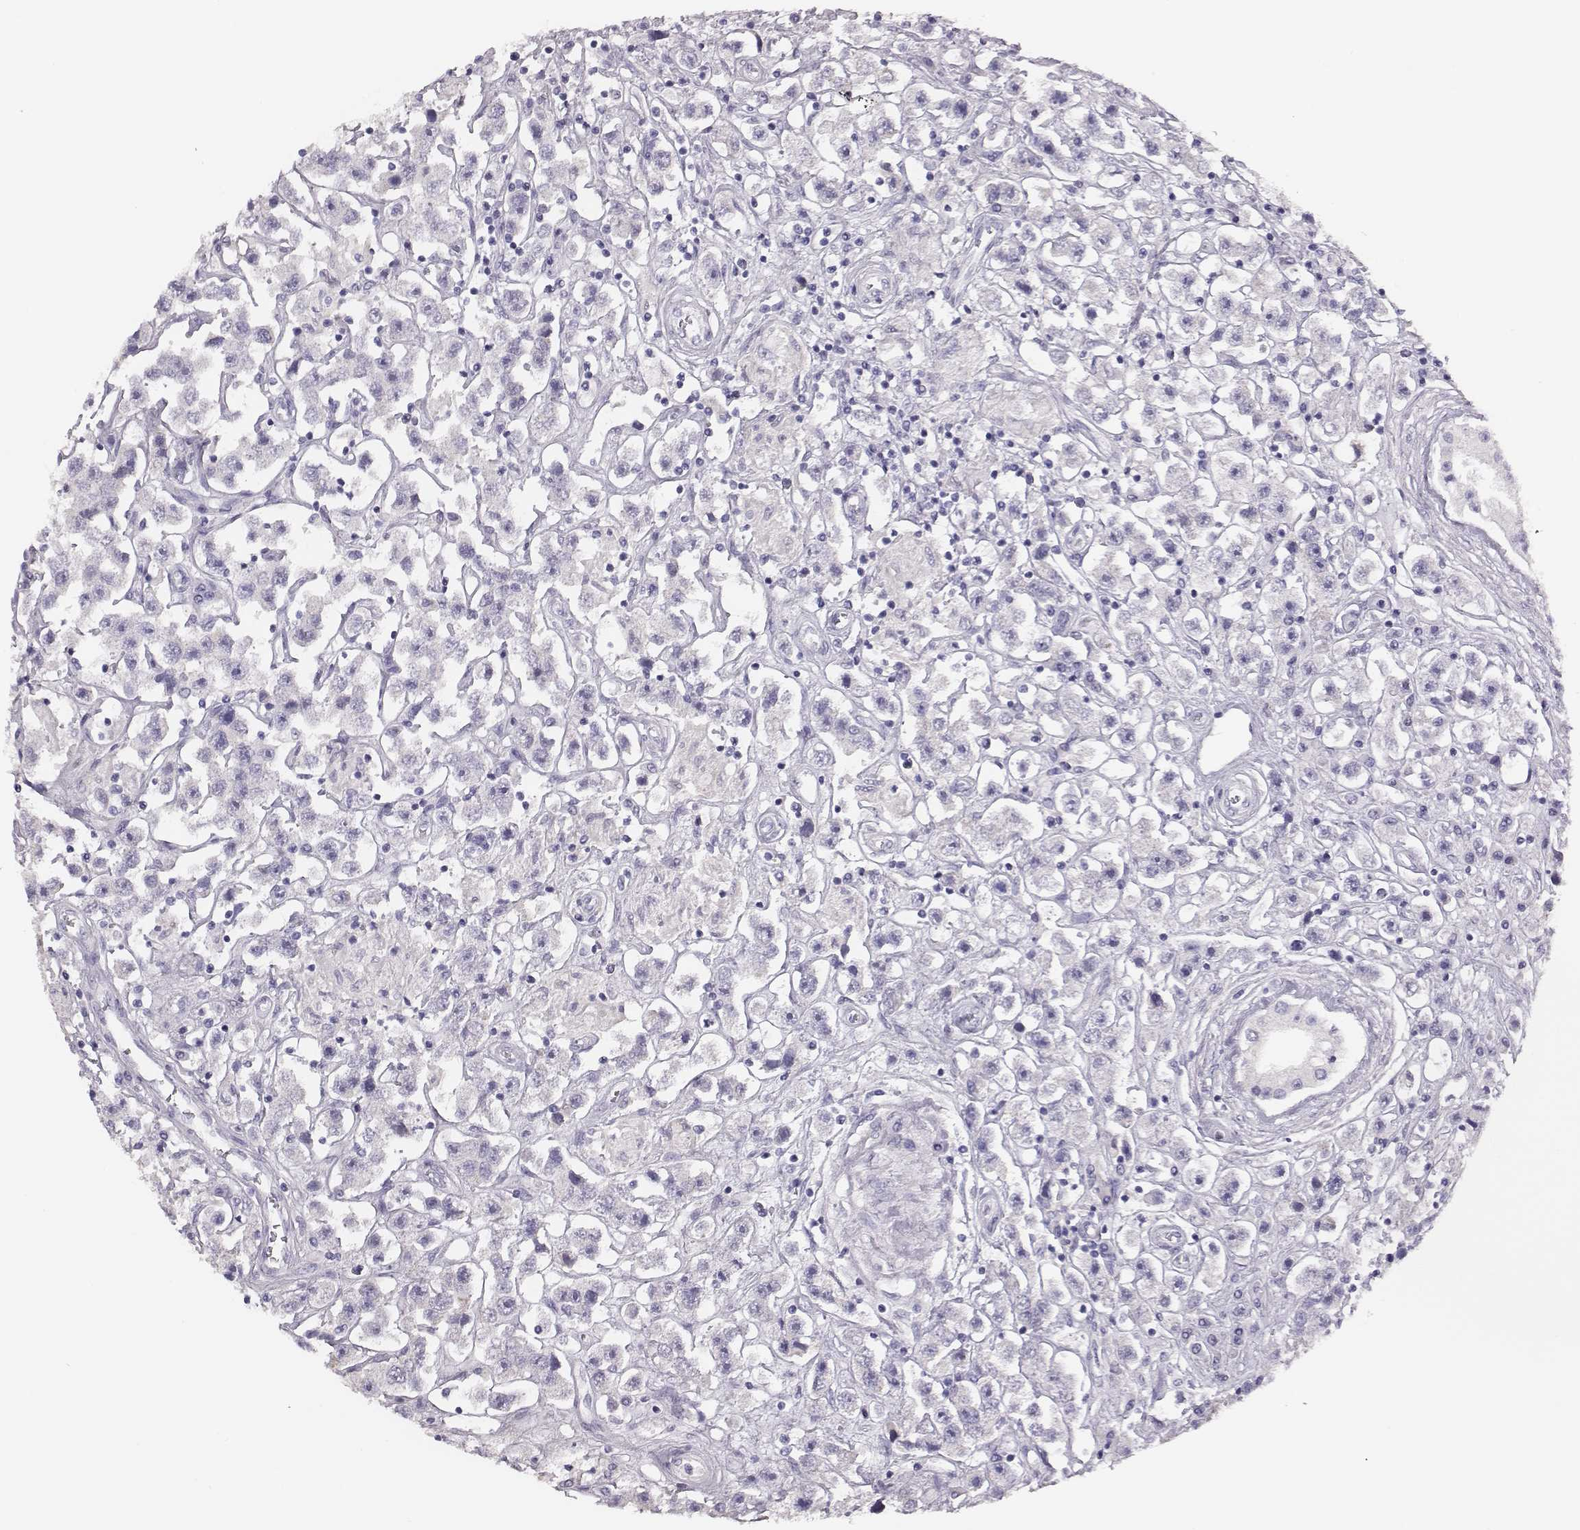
{"staining": {"intensity": "negative", "quantity": "none", "location": "none"}, "tissue": "testis cancer", "cell_type": "Tumor cells", "image_type": "cancer", "snomed": [{"axis": "morphology", "description": "Seminoma, NOS"}, {"axis": "topography", "description": "Testis"}], "caption": "Tumor cells show no significant positivity in testis cancer (seminoma).", "gene": "GUCA1A", "patient": {"sex": "male", "age": 45}}